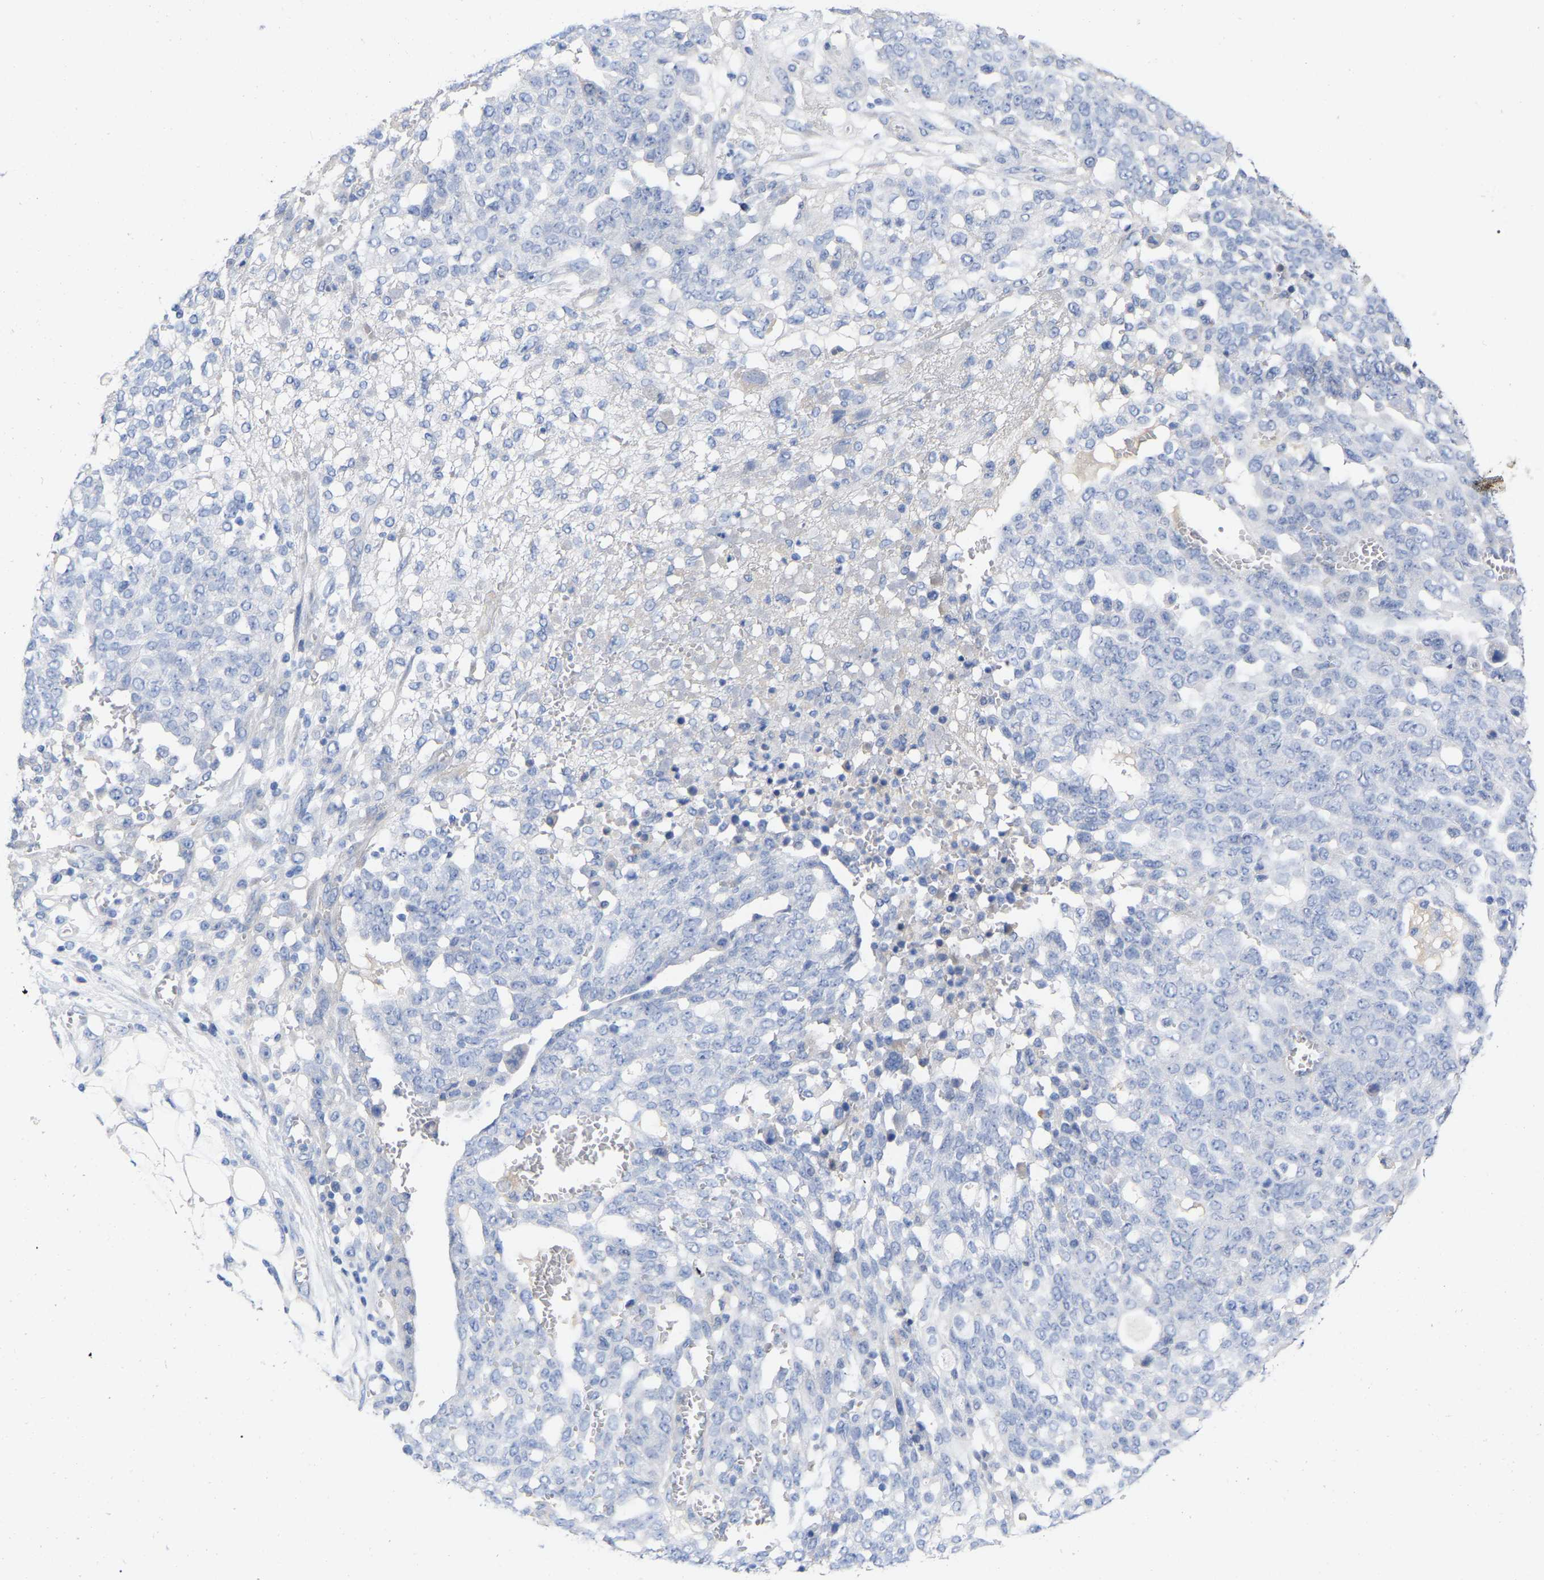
{"staining": {"intensity": "negative", "quantity": "none", "location": "none"}, "tissue": "ovarian cancer", "cell_type": "Tumor cells", "image_type": "cancer", "snomed": [{"axis": "morphology", "description": "Cystadenocarcinoma, serous, NOS"}, {"axis": "topography", "description": "Soft tissue"}, {"axis": "topography", "description": "Ovary"}], "caption": "IHC of serous cystadenocarcinoma (ovarian) shows no positivity in tumor cells.", "gene": "HAPLN1", "patient": {"sex": "female", "age": 57}}